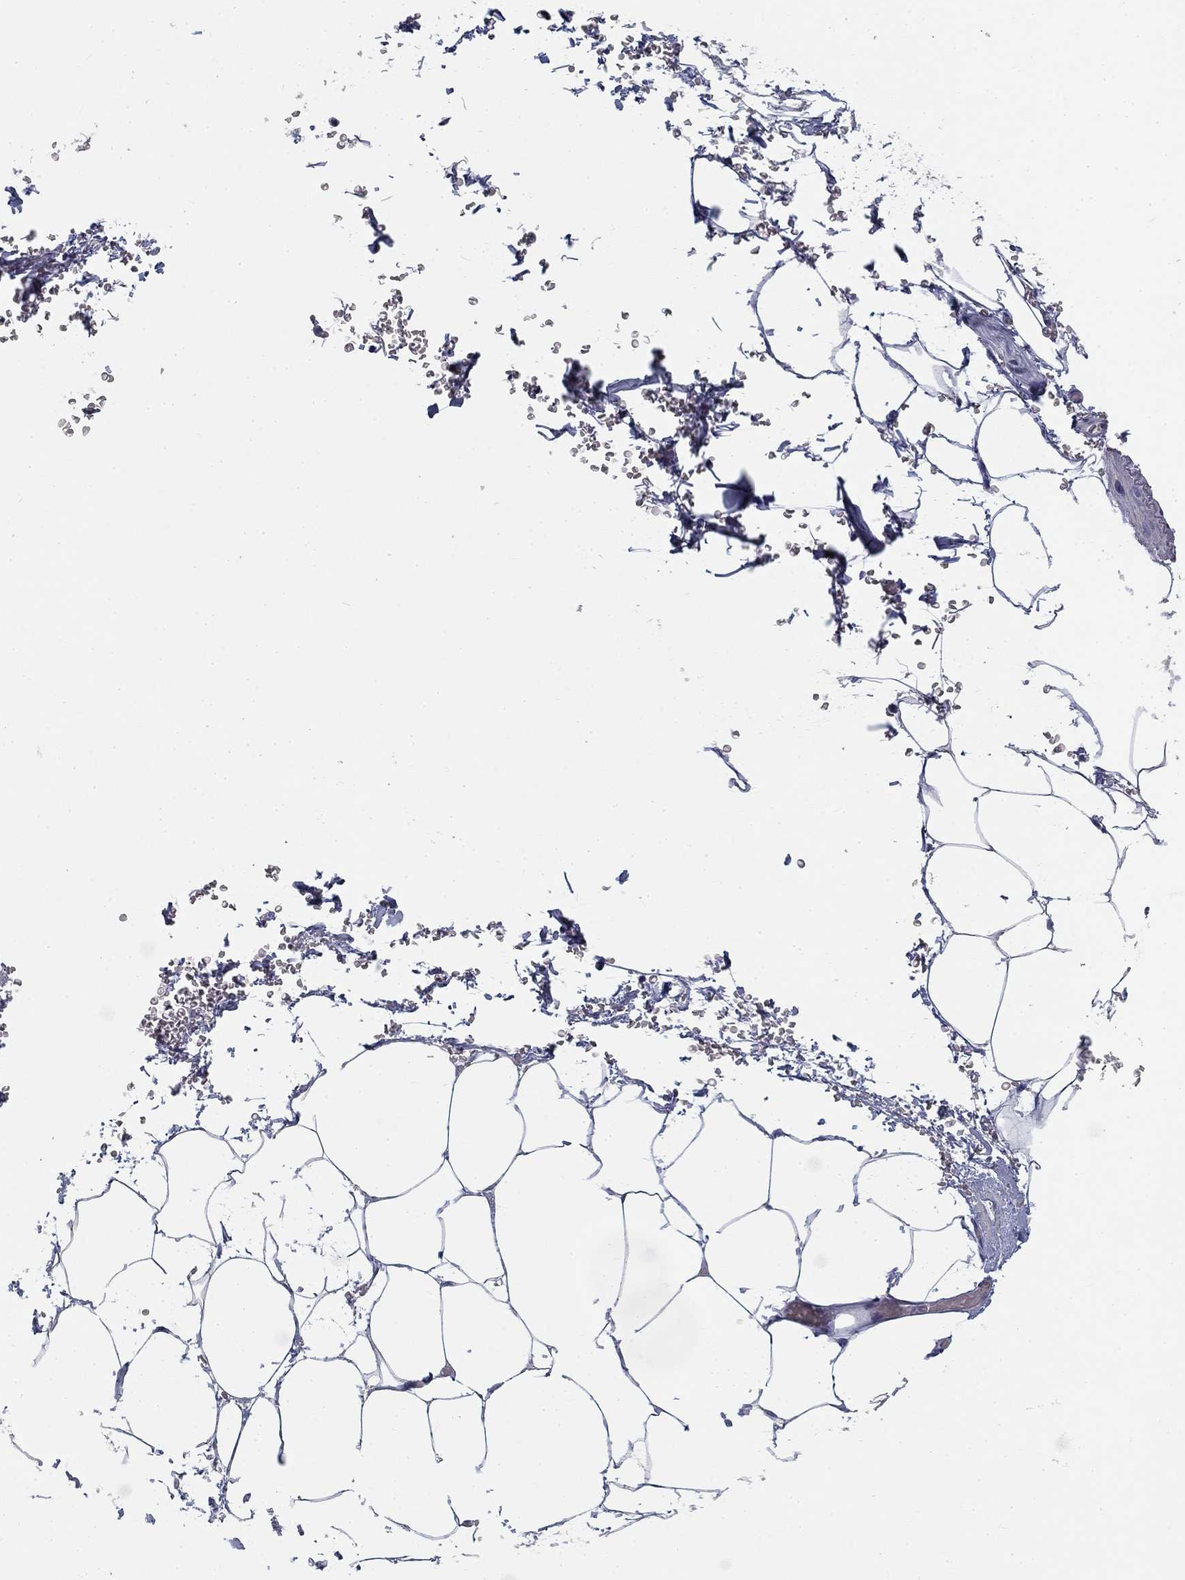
{"staining": {"intensity": "negative", "quantity": "none", "location": "none"}, "tissue": "adipose tissue", "cell_type": "Adipocytes", "image_type": "normal", "snomed": [{"axis": "morphology", "description": "Normal tissue, NOS"}, {"axis": "topography", "description": "Soft tissue"}, {"axis": "topography", "description": "Adipose tissue"}, {"axis": "topography", "description": "Vascular tissue"}, {"axis": "topography", "description": "Peripheral nerve tissue"}], "caption": "Histopathology image shows no protein positivity in adipocytes of normal adipose tissue. Brightfield microscopy of IHC stained with DAB (brown) and hematoxylin (blue), captured at high magnification.", "gene": "SPATA33", "patient": {"sex": "male", "age": 68}}